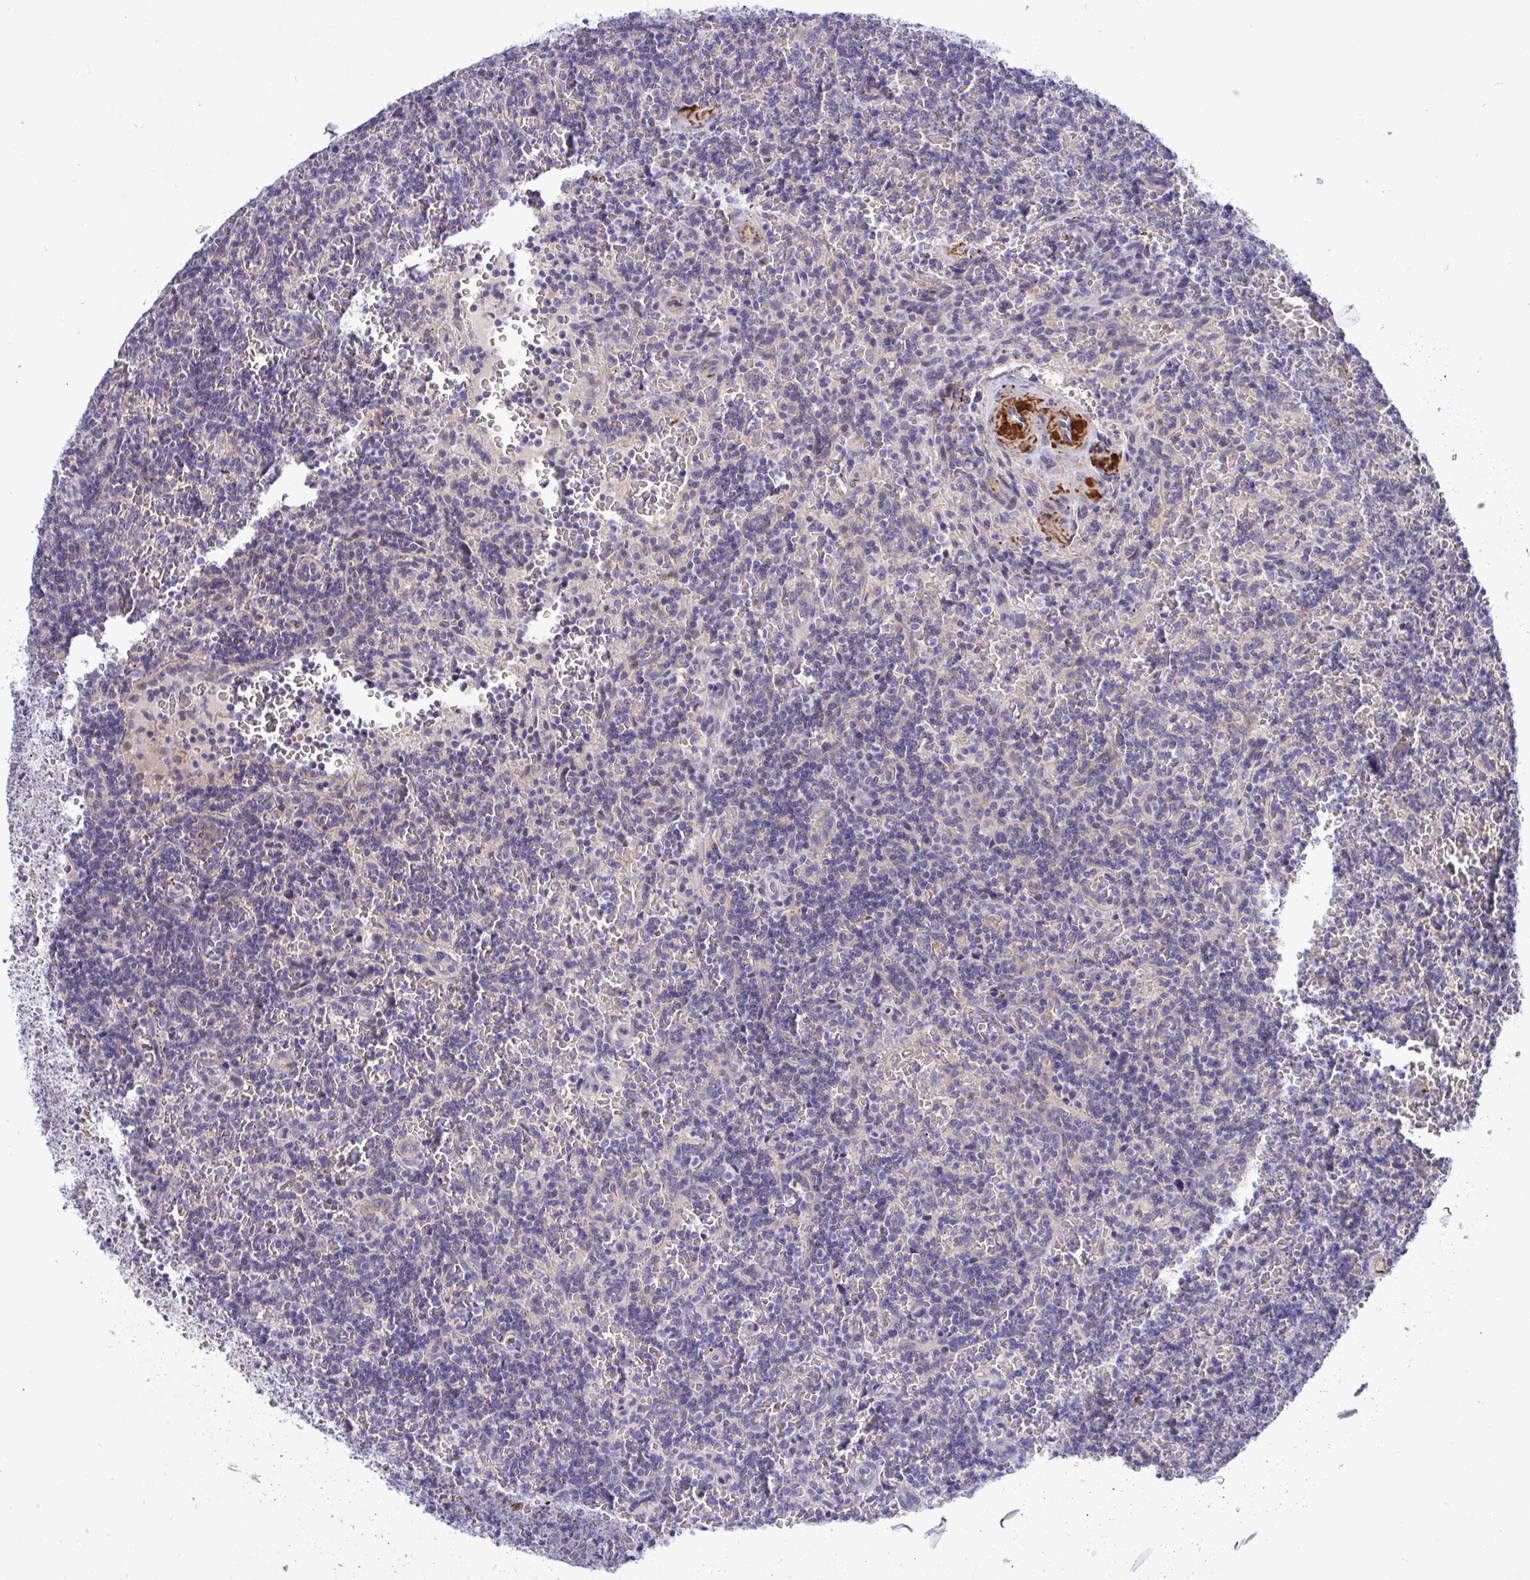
{"staining": {"intensity": "negative", "quantity": "none", "location": "none"}, "tissue": "lymphoma", "cell_type": "Tumor cells", "image_type": "cancer", "snomed": [{"axis": "morphology", "description": "Malignant lymphoma, non-Hodgkin's type, Low grade"}, {"axis": "topography", "description": "Spleen"}], "caption": "A high-resolution image shows immunohistochemistry (IHC) staining of malignant lymphoma, non-Hodgkin's type (low-grade), which displays no significant expression in tumor cells.", "gene": "IL37", "patient": {"sex": "male", "age": 73}}